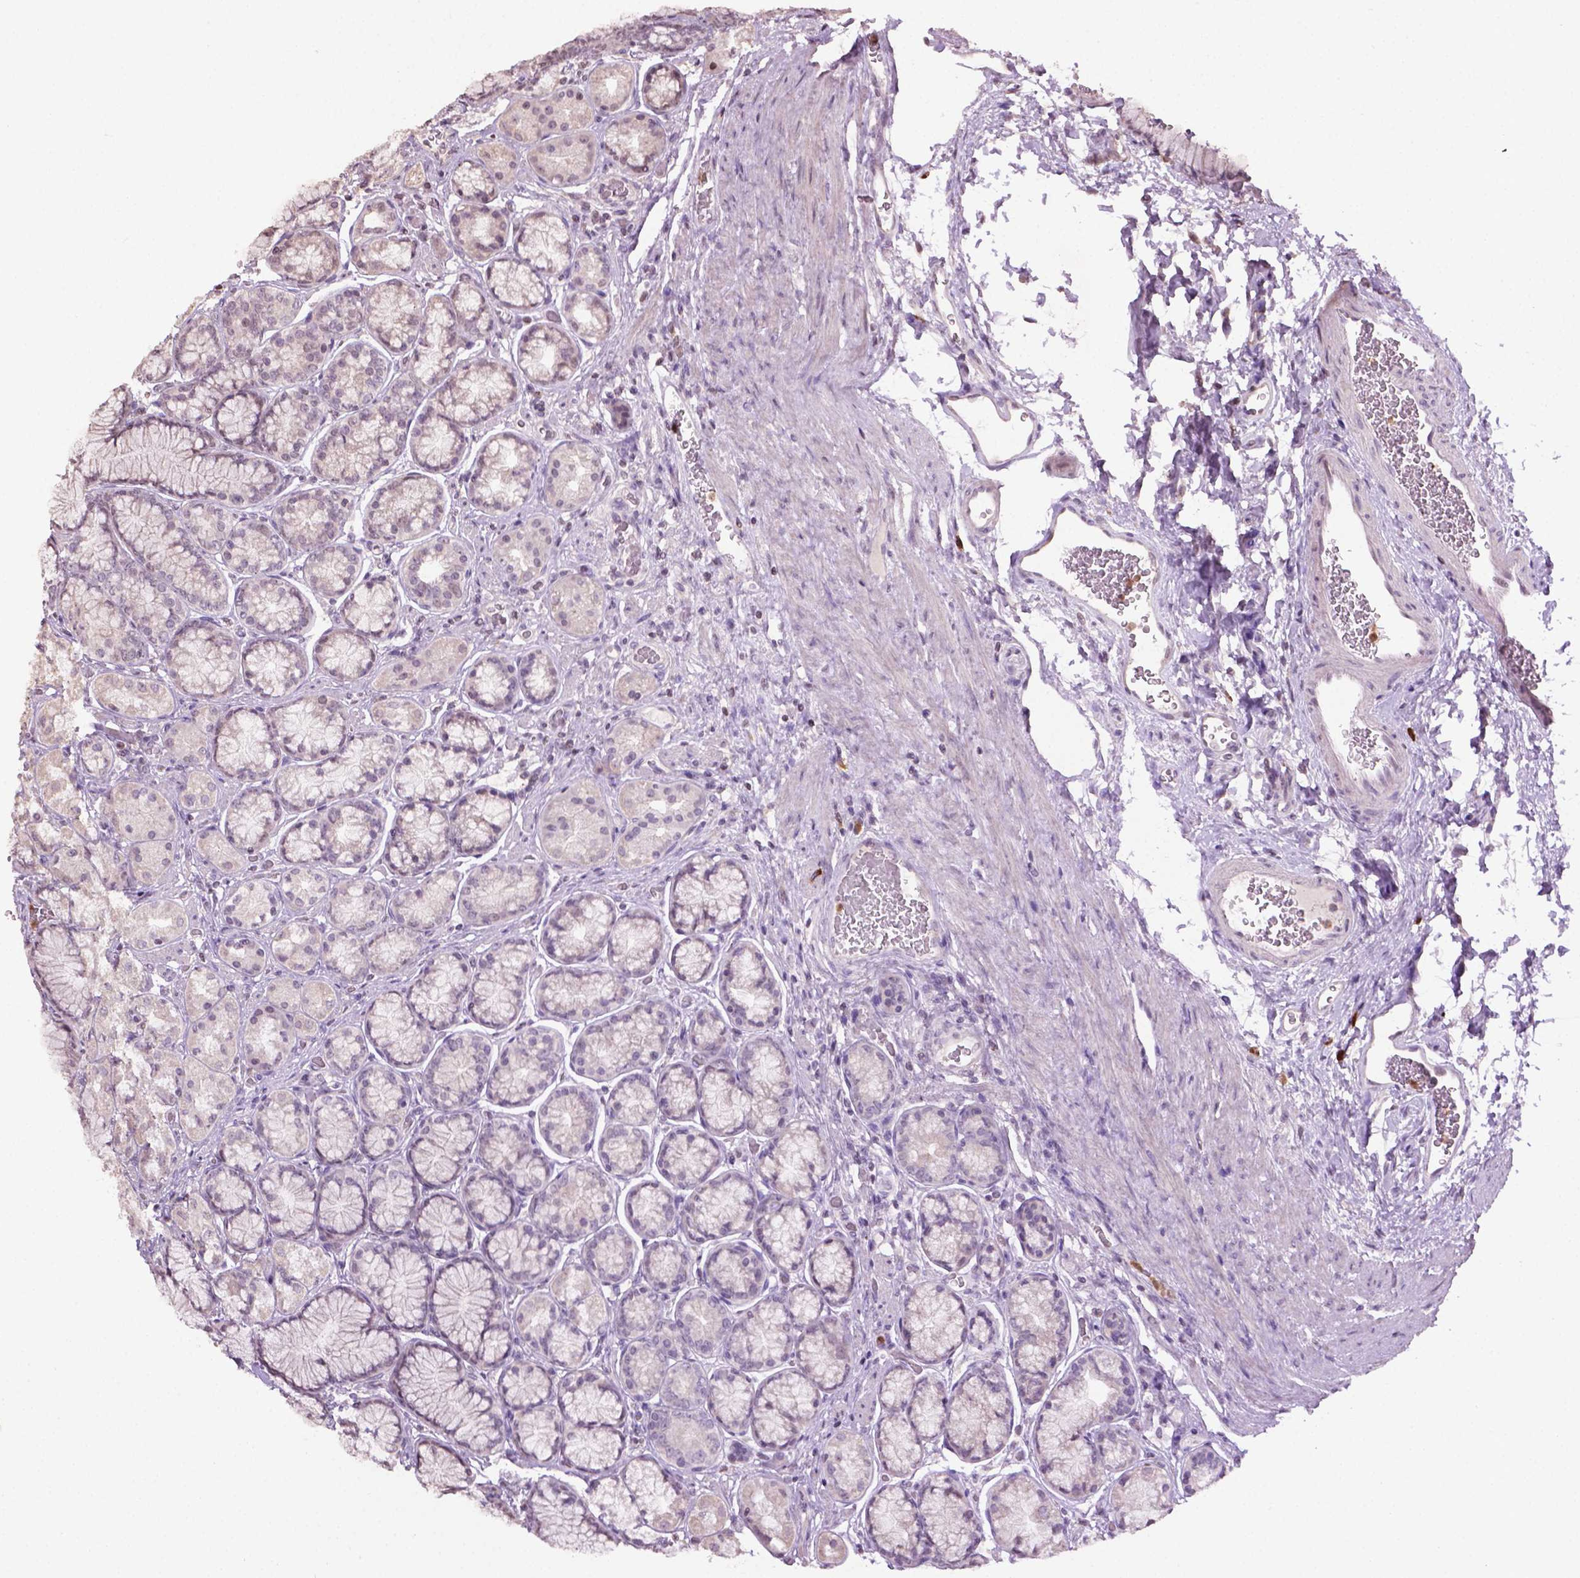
{"staining": {"intensity": "negative", "quantity": "none", "location": "none"}, "tissue": "stomach", "cell_type": "Glandular cells", "image_type": "normal", "snomed": [{"axis": "morphology", "description": "Normal tissue, NOS"}, {"axis": "morphology", "description": "Adenocarcinoma, NOS"}, {"axis": "morphology", "description": "Adenocarcinoma, High grade"}, {"axis": "topography", "description": "Stomach, upper"}, {"axis": "topography", "description": "Stomach"}], "caption": "This is a histopathology image of immunohistochemistry staining of unremarkable stomach, which shows no staining in glandular cells.", "gene": "NTNG2", "patient": {"sex": "female", "age": 65}}